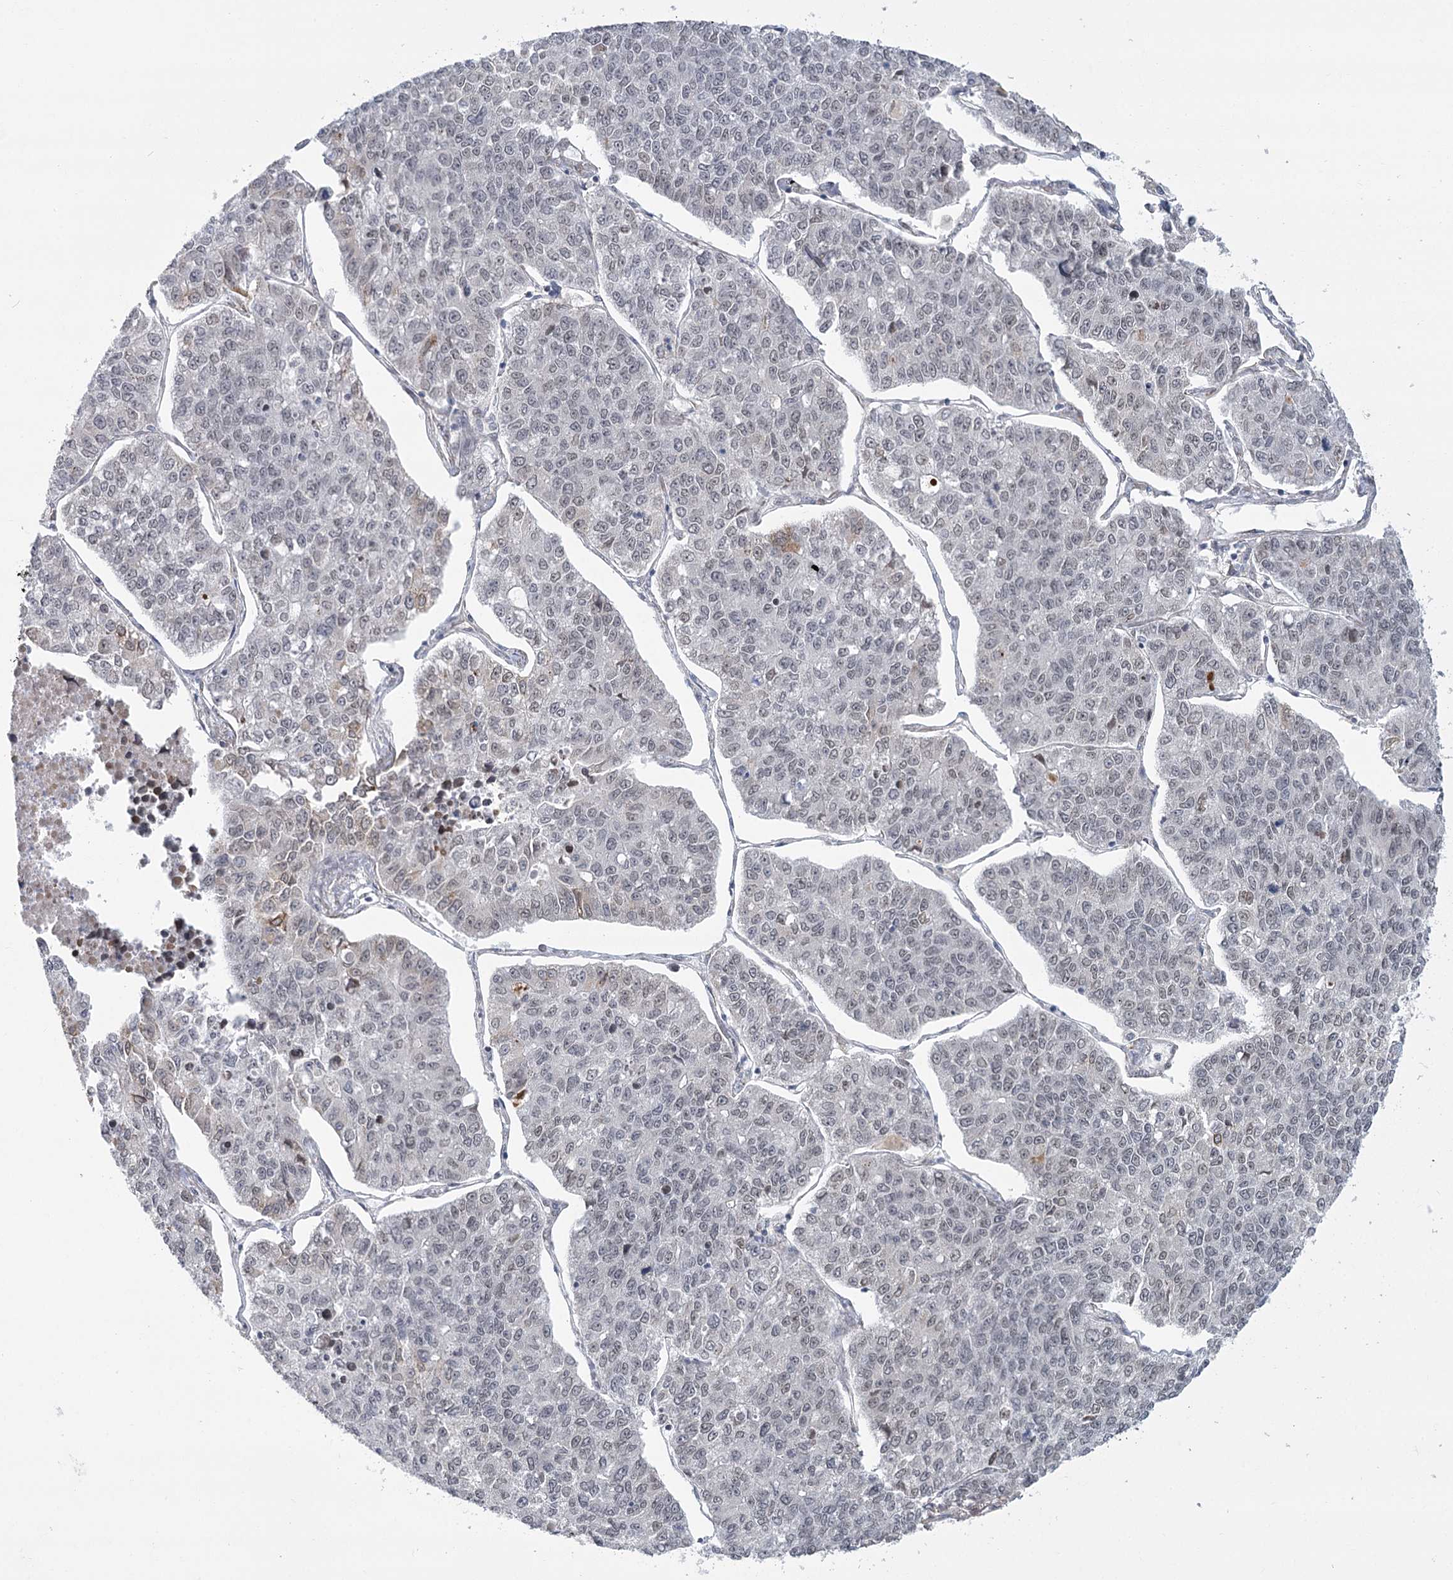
{"staining": {"intensity": "negative", "quantity": "none", "location": "none"}, "tissue": "lung cancer", "cell_type": "Tumor cells", "image_type": "cancer", "snomed": [{"axis": "morphology", "description": "Adenocarcinoma, NOS"}, {"axis": "topography", "description": "Lung"}], "caption": "Immunohistochemical staining of human lung adenocarcinoma demonstrates no significant positivity in tumor cells.", "gene": "MED28", "patient": {"sex": "male", "age": 49}}